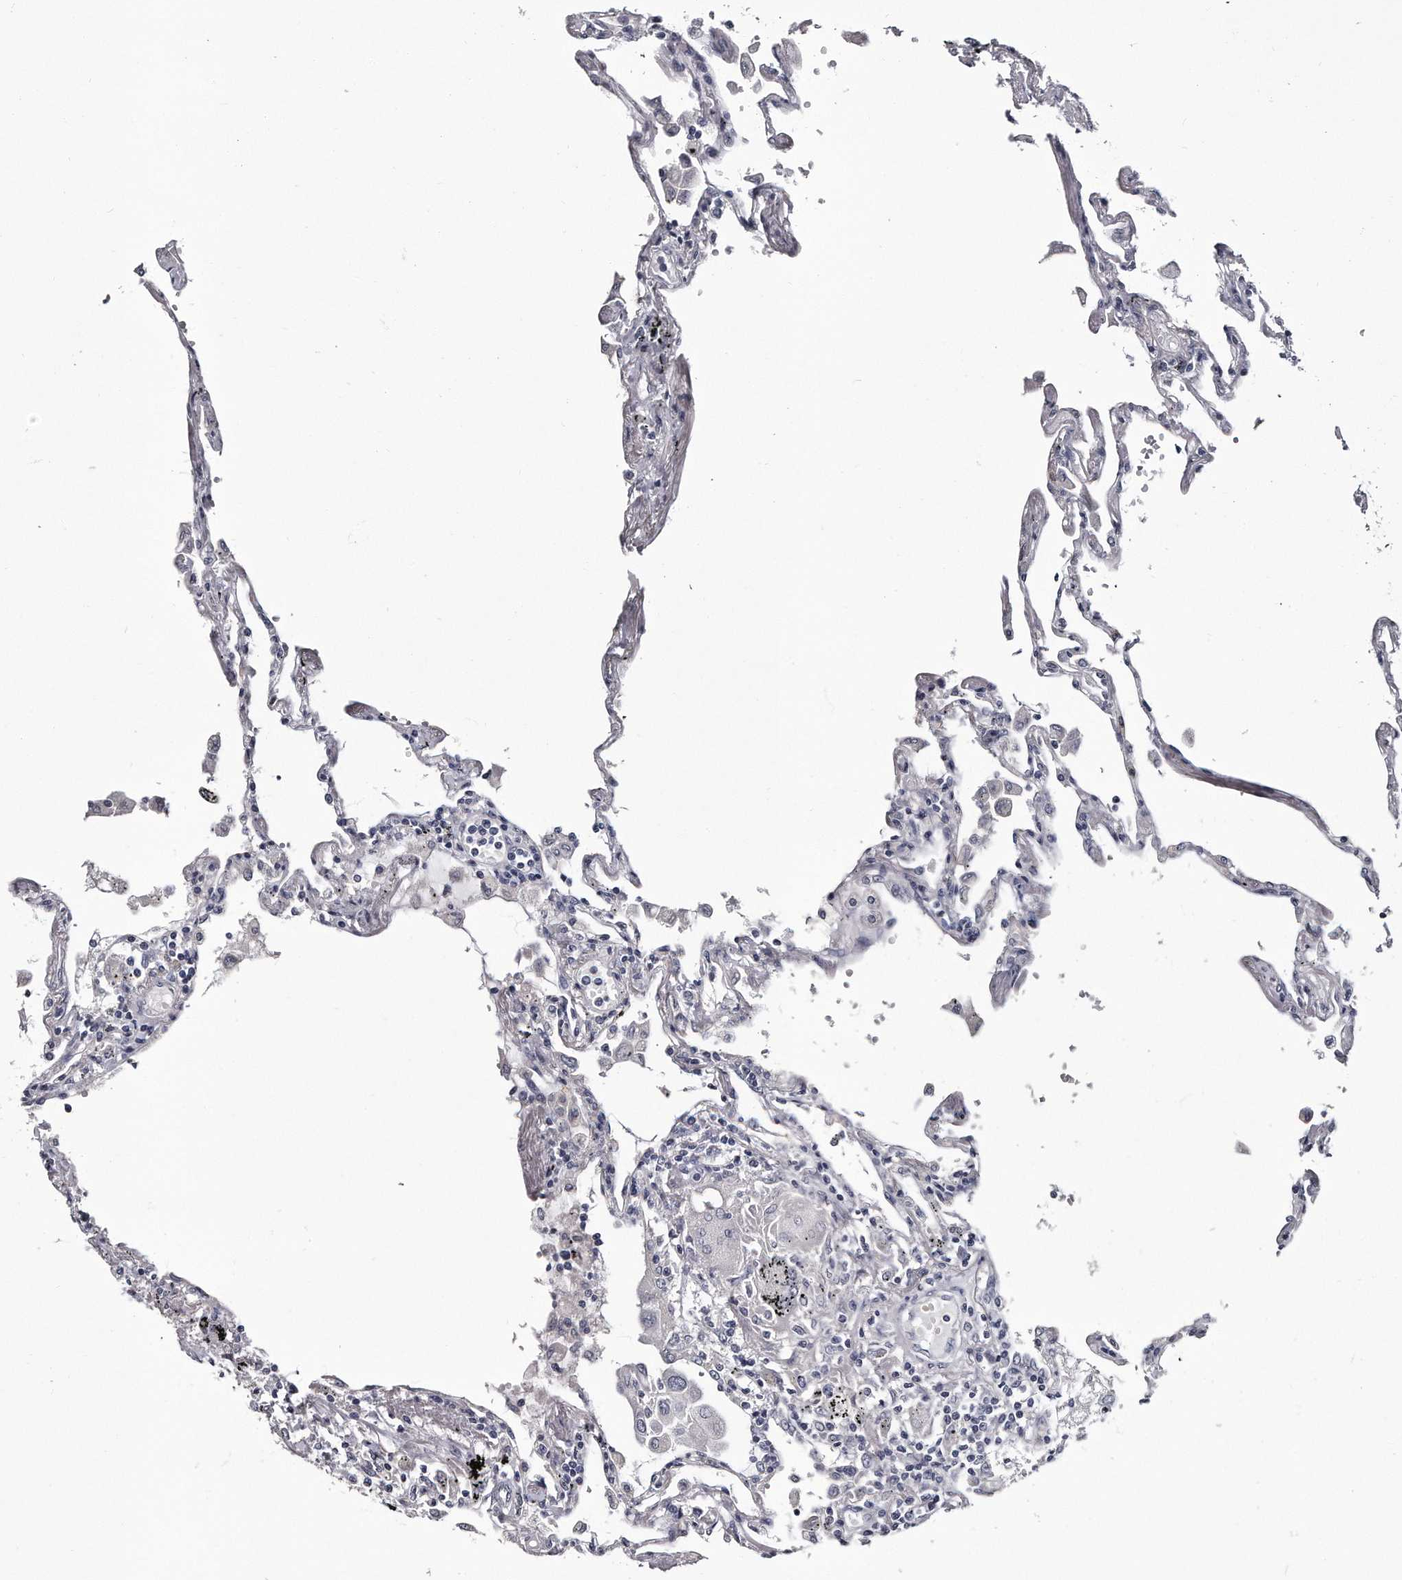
{"staining": {"intensity": "negative", "quantity": "none", "location": "none"}, "tissue": "lung", "cell_type": "Alveolar cells", "image_type": "normal", "snomed": [{"axis": "morphology", "description": "Normal tissue, NOS"}, {"axis": "topography", "description": "Lung"}], "caption": "Photomicrograph shows no protein positivity in alveolar cells of unremarkable lung. (Brightfield microscopy of DAB IHC at high magnification).", "gene": "GAPVD1", "patient": {"sex": "female", "age": 67}}